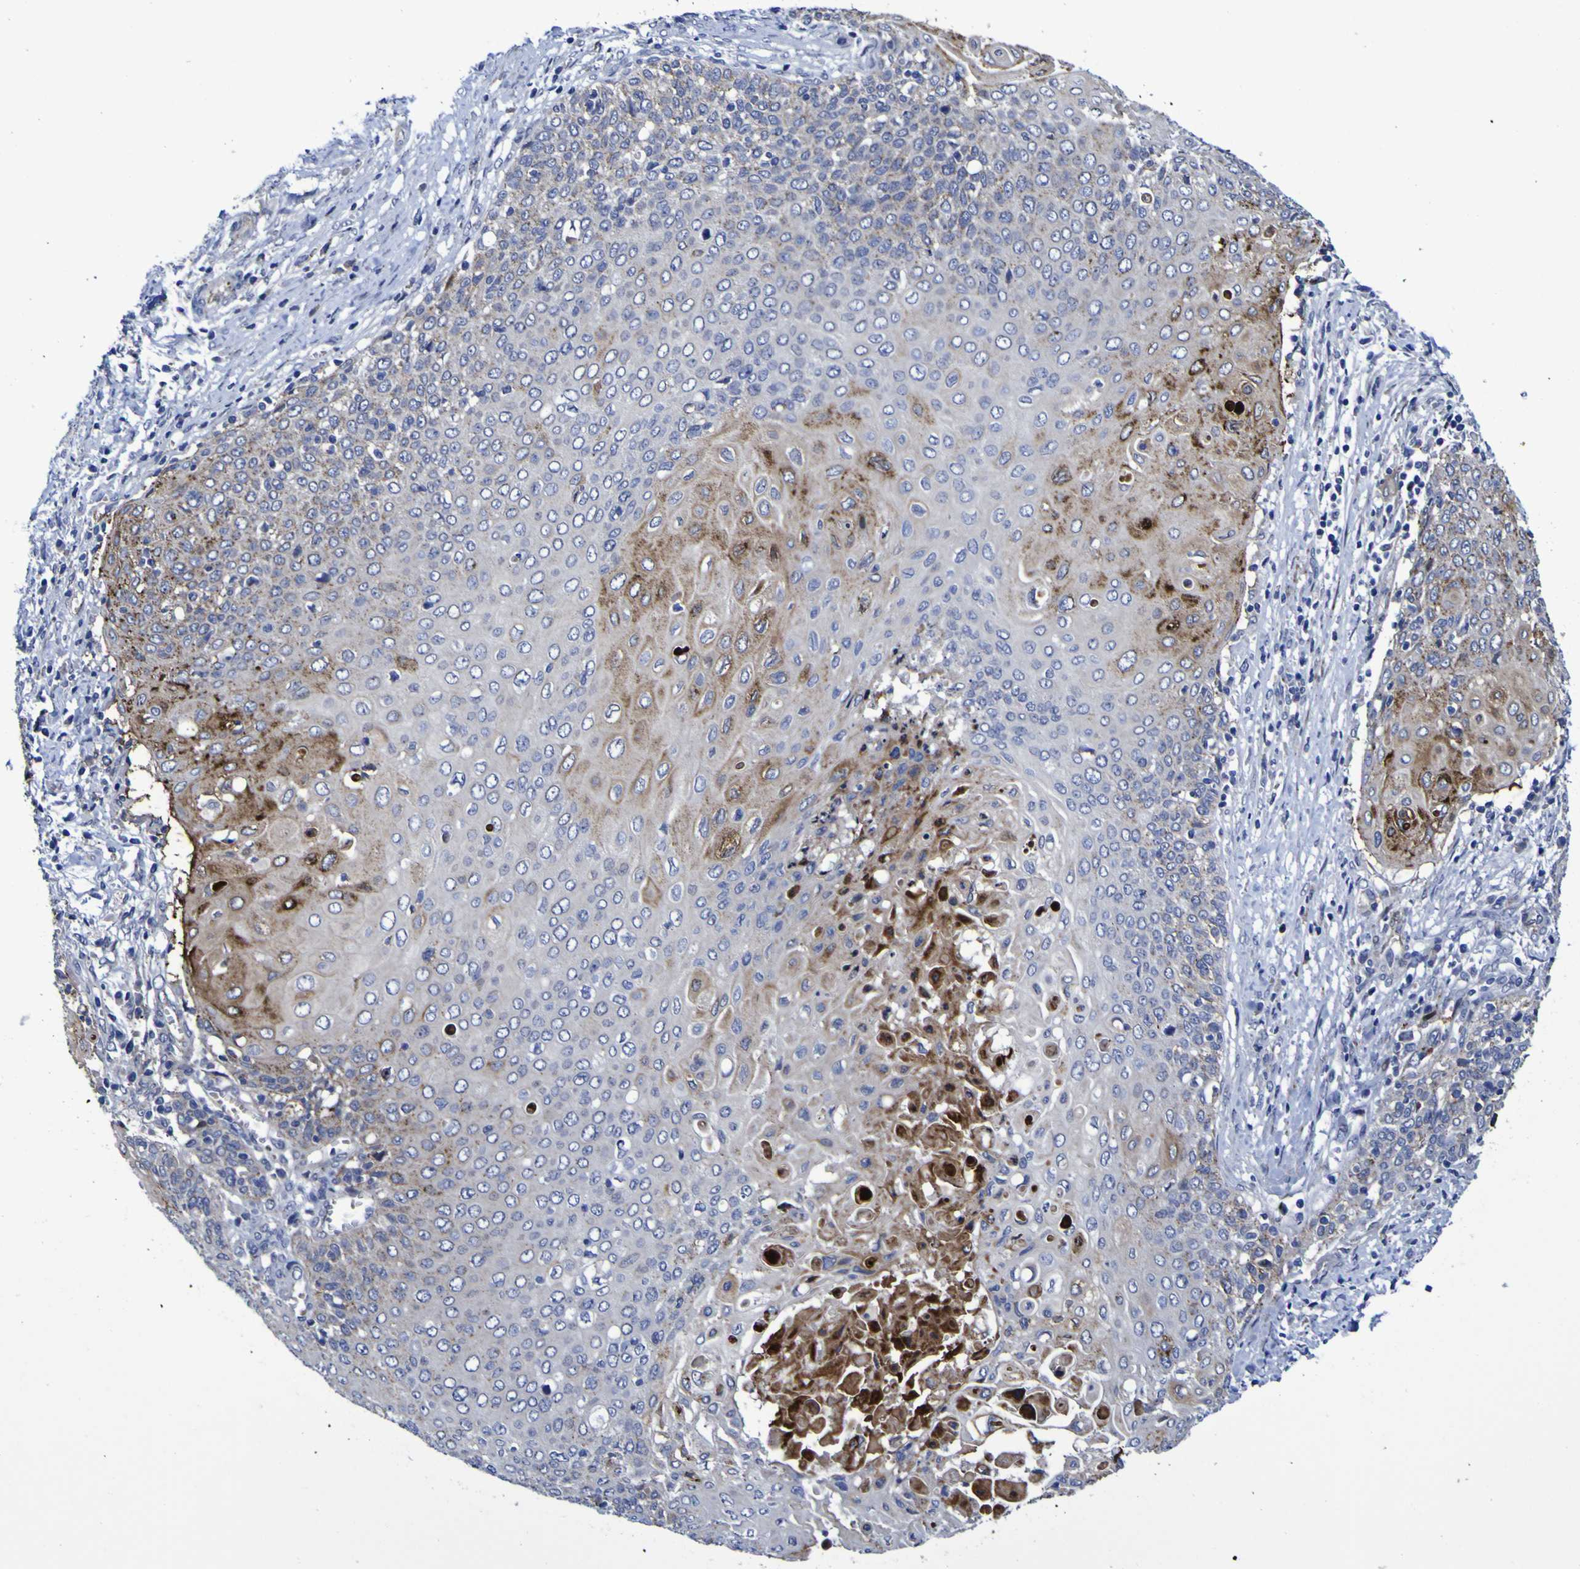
{"staining": {"intensity": "moderate", "quantity": "25%-75%", "location": "cytoplasmic/membranous"}, "tissue": "cervical cancer", "cell_type": "Tumor cells", "image_type": "cancer", "snomed": [{"axis": "morphology", "description": "Squamous cell carcinoma, NOS"}, {"axis": "topography", "description": "Cervix"}], "caption": "Immunohistochemistry (DAB (3,3'-diaminobenzidine)) staining of human cervical cancer displays moderate cytoplasmic/membranous protein expression in about 25%-75% of tumor cells. Using DAB (3,3'-diaminobenzidine) (brown) and hematoxylin (blue) stains, captured at high magnification using brightfield microscopy.", "gene": "MGLL", "patient": {"sex": "female", "age": 39}}